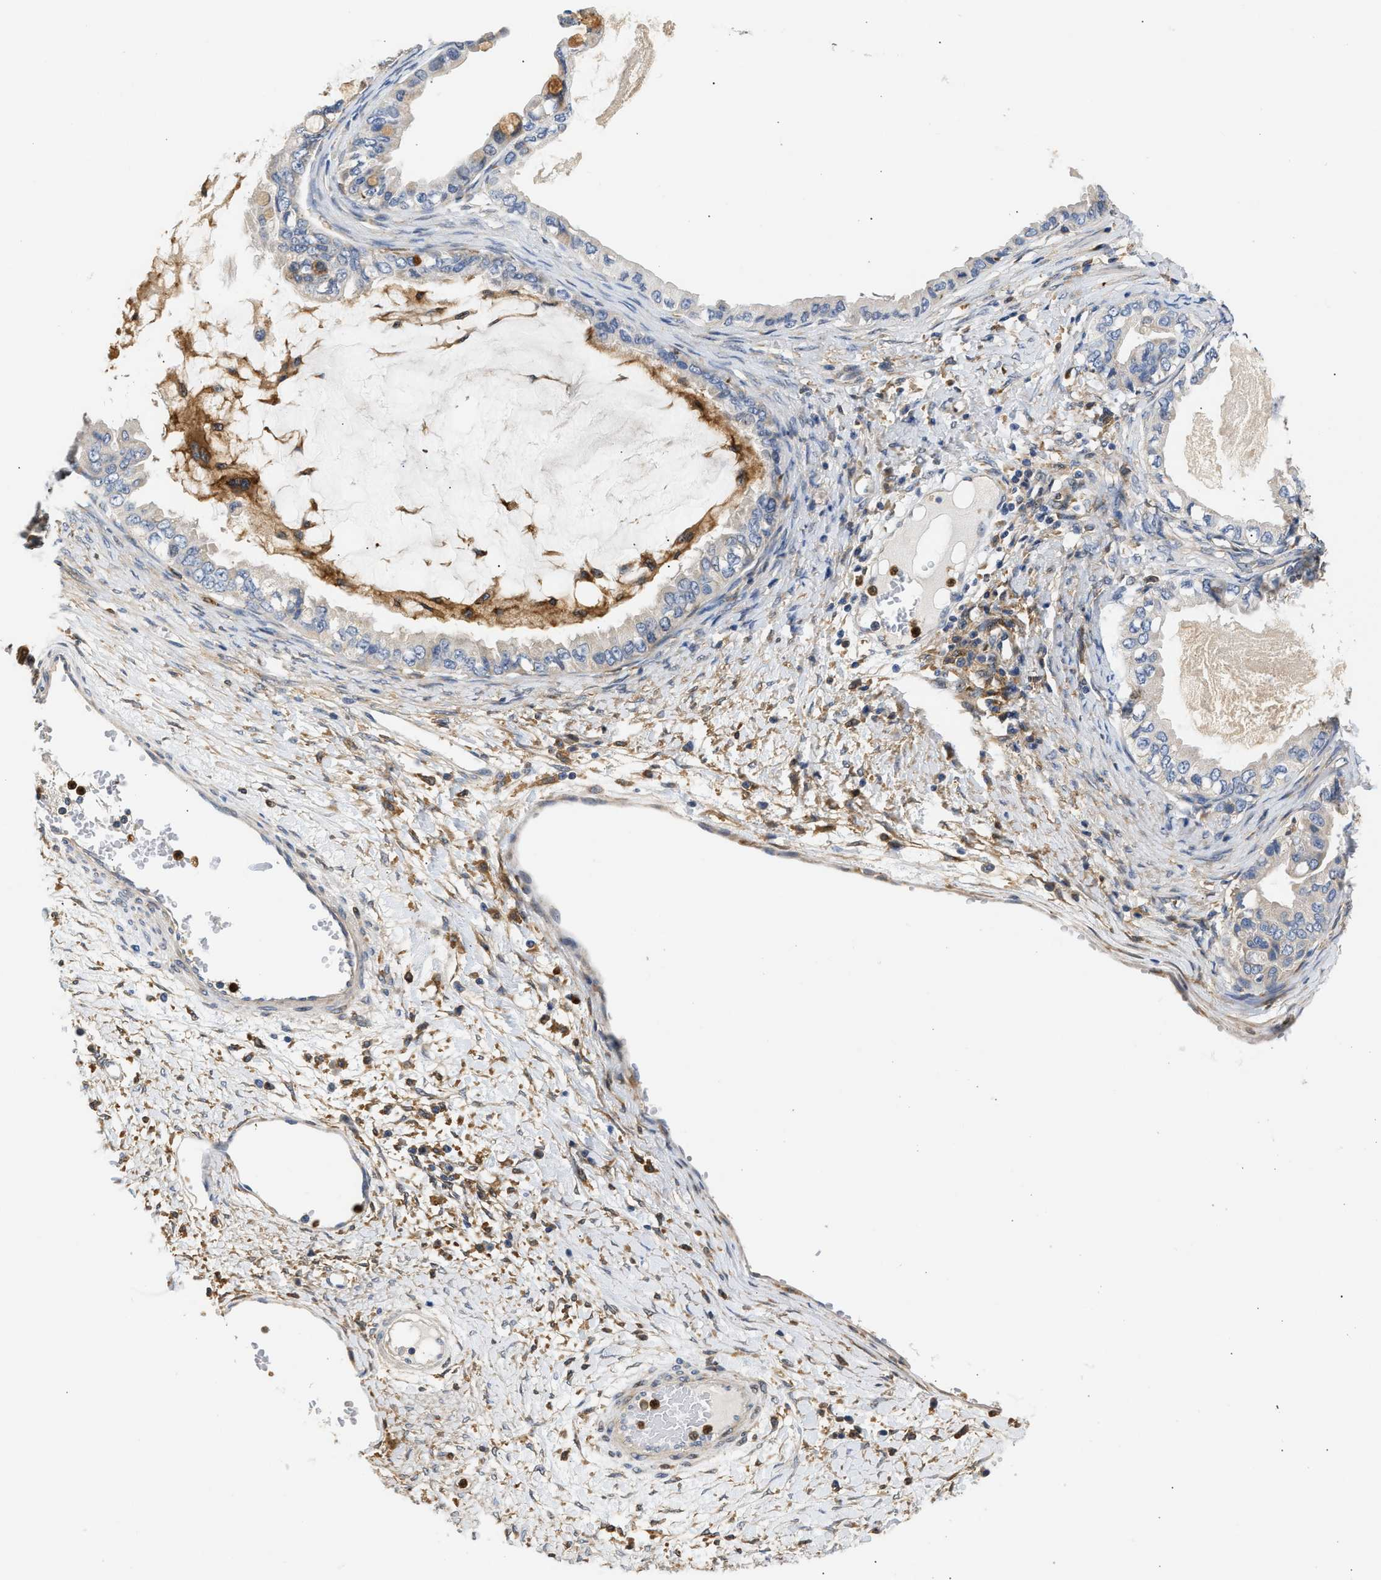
{"staining": {"intensity": "moderate", "quantity": "<25%", "location": "cytoplasmic/membranous"}, "tissue": "ovarian cancer", "cell_type": "Tumor cells", "image_type": "cancer", "snomed": [{"axis": "morphology", "description": "Cystadenocarcinoma, mucinous, NOS"}, {"axis": "topography", "description": "Ovary"}], "caption": "Tumor cells exhibit low levels of moderate cytoplasmic/membranous staining in approximately <25% of cells in human ovarian cancer (mucinous cystadenocarcinoma).", "gene": "RAB31", "patient": {"sex": "female", "age": 80}}